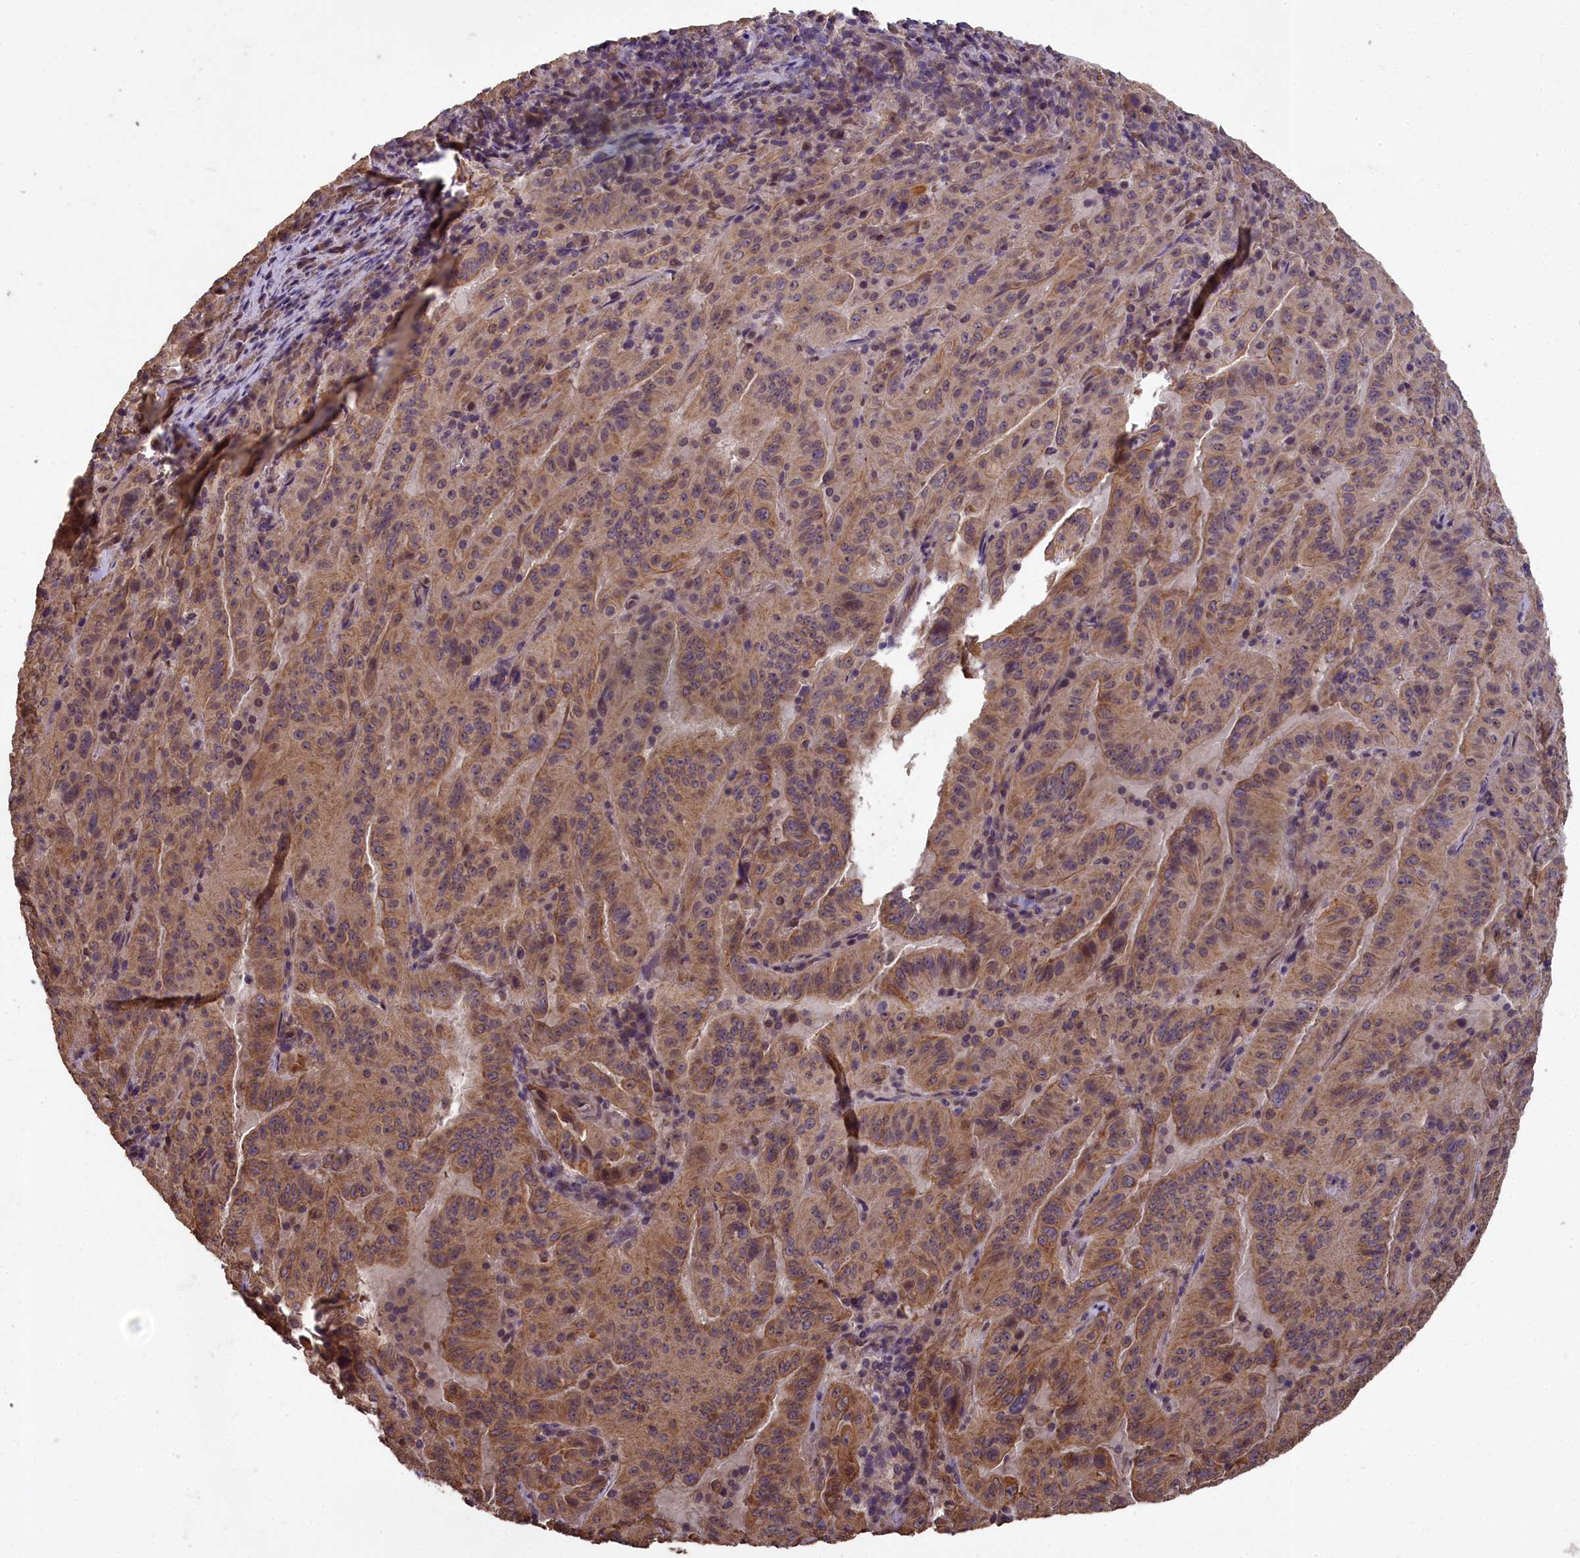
{"staining": {"intensity": "moderate", "quantity": ">75%", "location": "cytoplasmic/membranous"}, "tissue": "pancreatic cancer", "cell_type": "Tumor cells", "image_type": "cancer", "snomed": [{"axis": "morphology", "description": "Adenocarcinoma, NOS"}, {"axis": "topography", "description": "Pancreas"}], "caption": "Protein analysis of pancreatic cancer tissue displays moderate cytoplasmic/membranous positivity in about >75% of tumor cells. Nuclei are stained in blue.", "gene": "CHD9", "patient": {"sex": "male", "age": 63}}